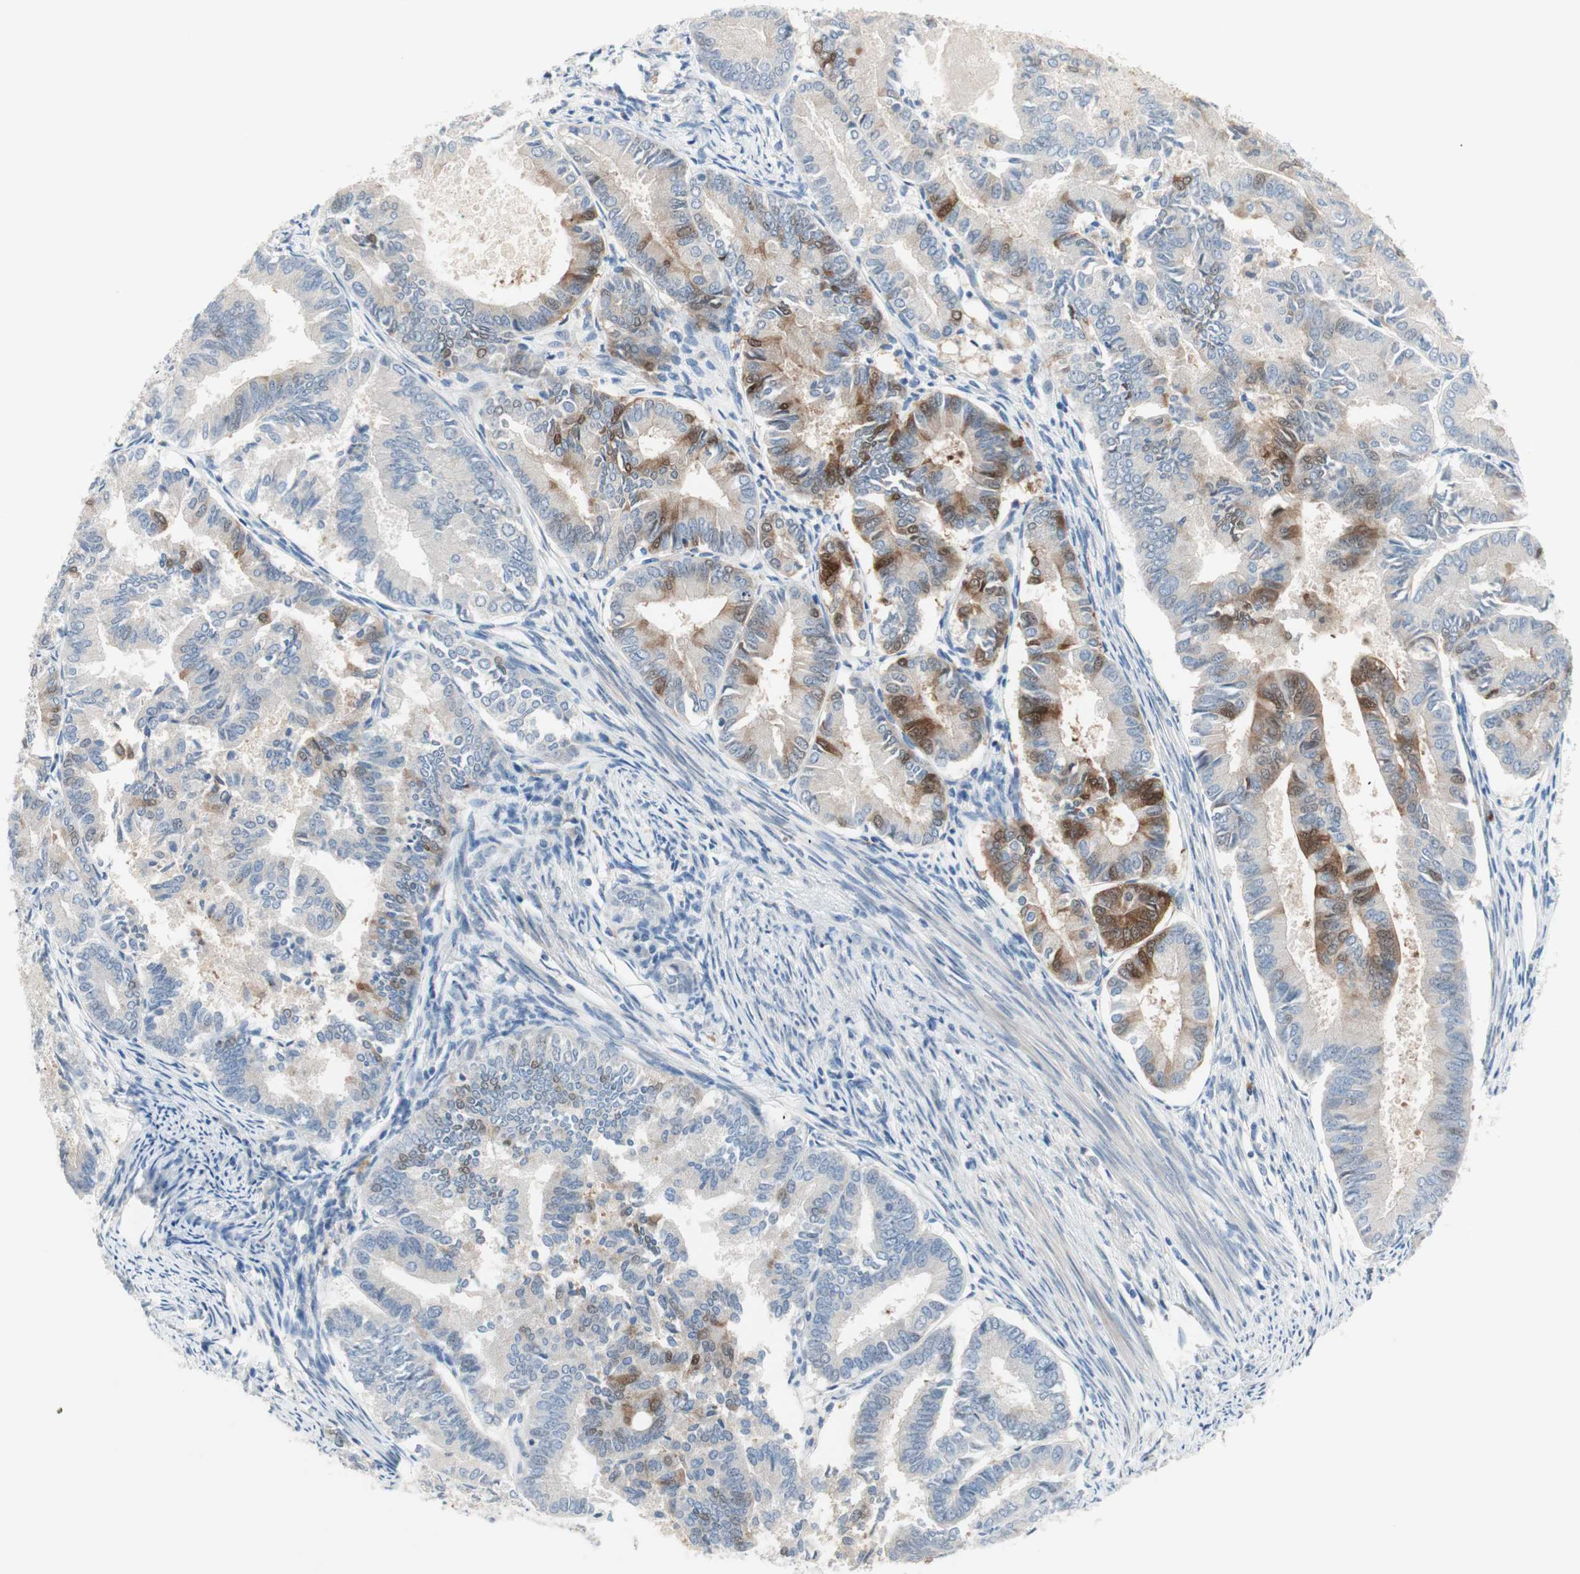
{"staining": {"intensity": "moderate", "quantity": "<25%", "location": "cytoplasmic/membranous"}, "tissue": "endometrial cancer", "cell_type": "Tumor cells", "image_type": "cancer", "snomed": [{"axis": "morphology", "description": "Adenocarcinoma, NOS"}, {"axis": "topography", "description": "Endometrium"}], "caption": "Protein staining of endometrial cancer tissue exhibits moderate cytoplasmic/membranous positivity in approximately <25% of tumor cells.", "gene": "PDZK1", "patient": {"sex": "female", "age": 86}}